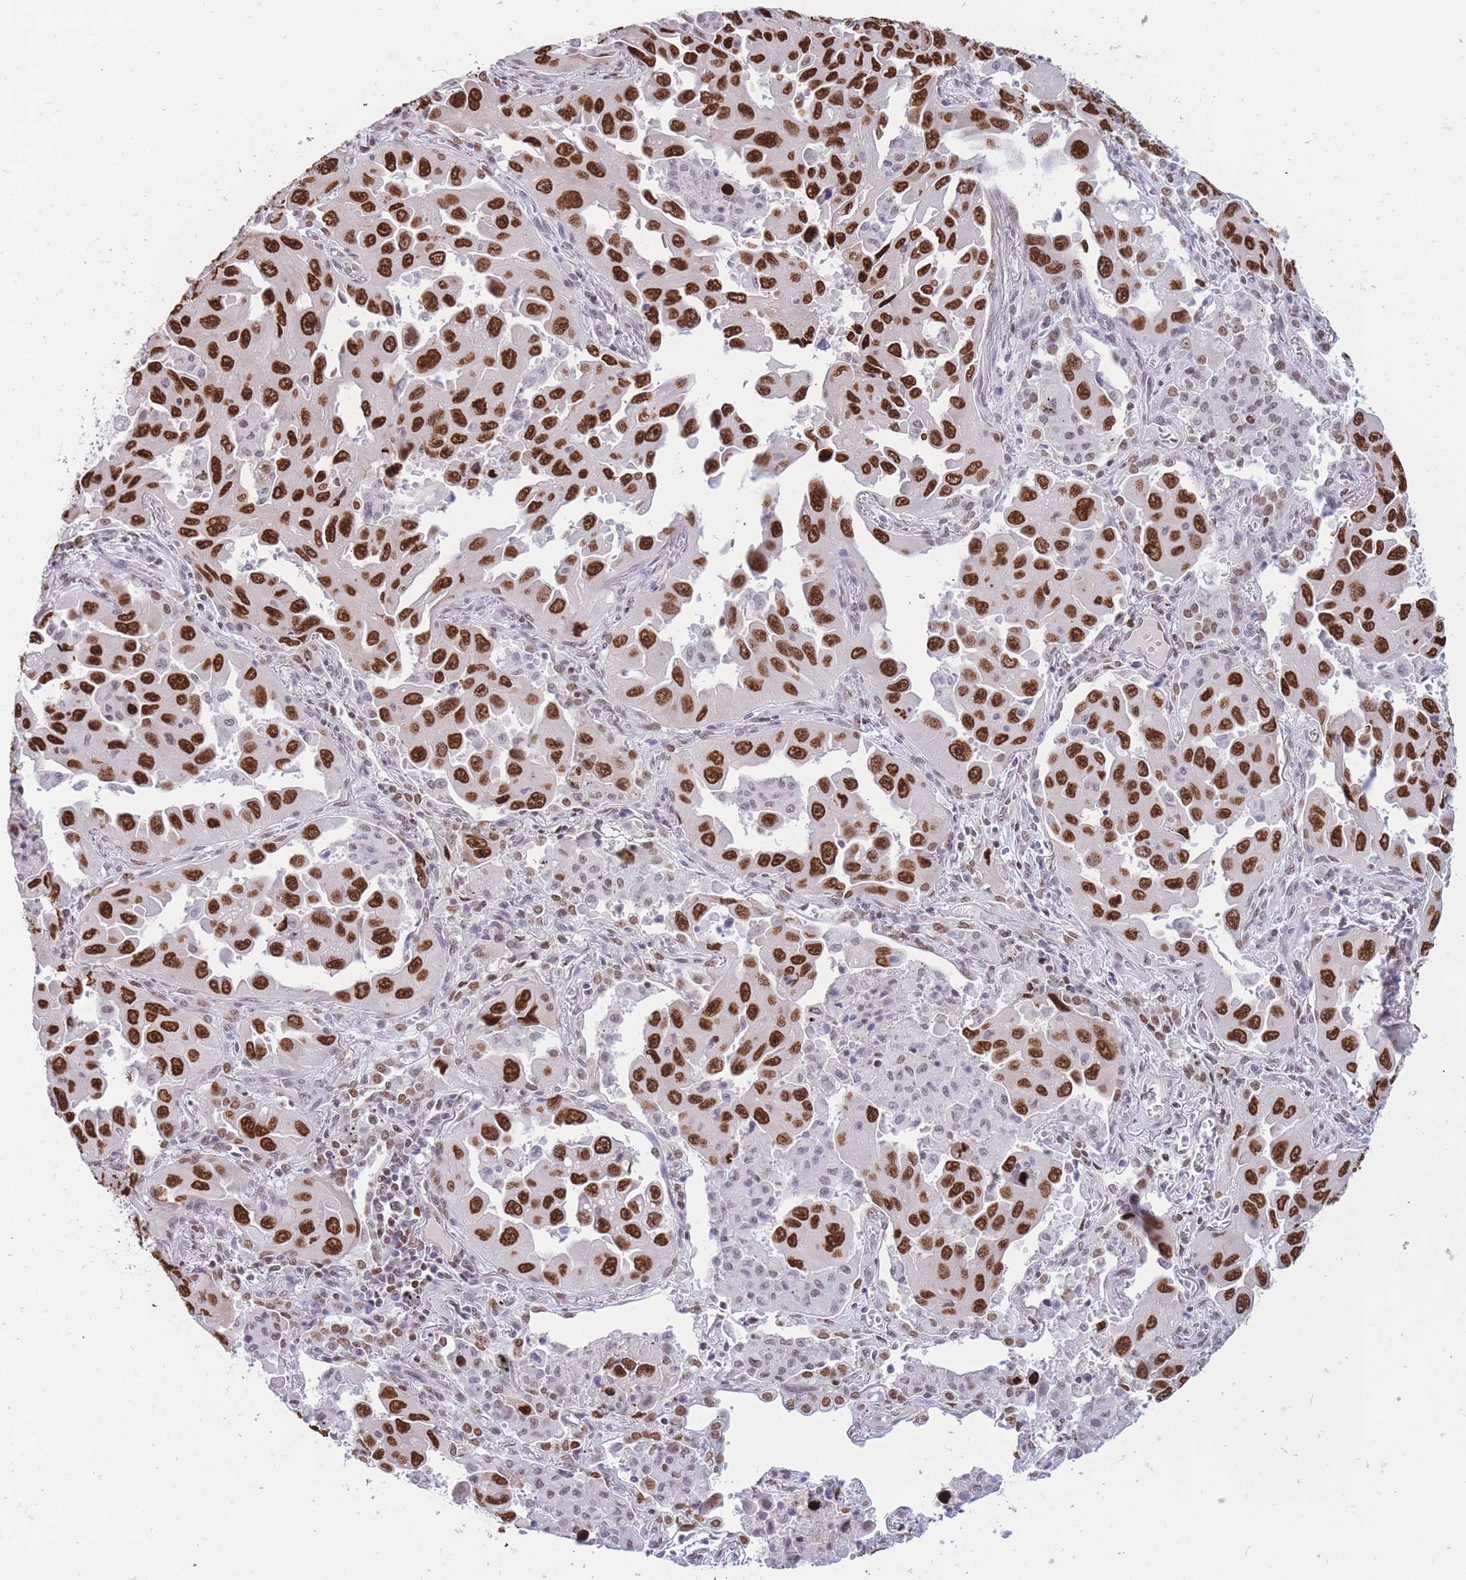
{"staining": {"intensity": "strong", "quantity": ">75%", "location": "nuclear"}, "tissue": "lung cancer", "cell_type": "Tumor cells", "image_type": "cancer", "snomed": [{"axis": "morphology", "description": "Adenocarcinoma, NOS"}, {"axis": "topography", "description": "Lung"}], "caption": "Immunohistochemical staining of lung cancer exhibits high levels of strong nuclear expression in approximately >75% of tumor cells.", "gene": "HMGN1", "patient": {"sex": "male", "age": 66}}